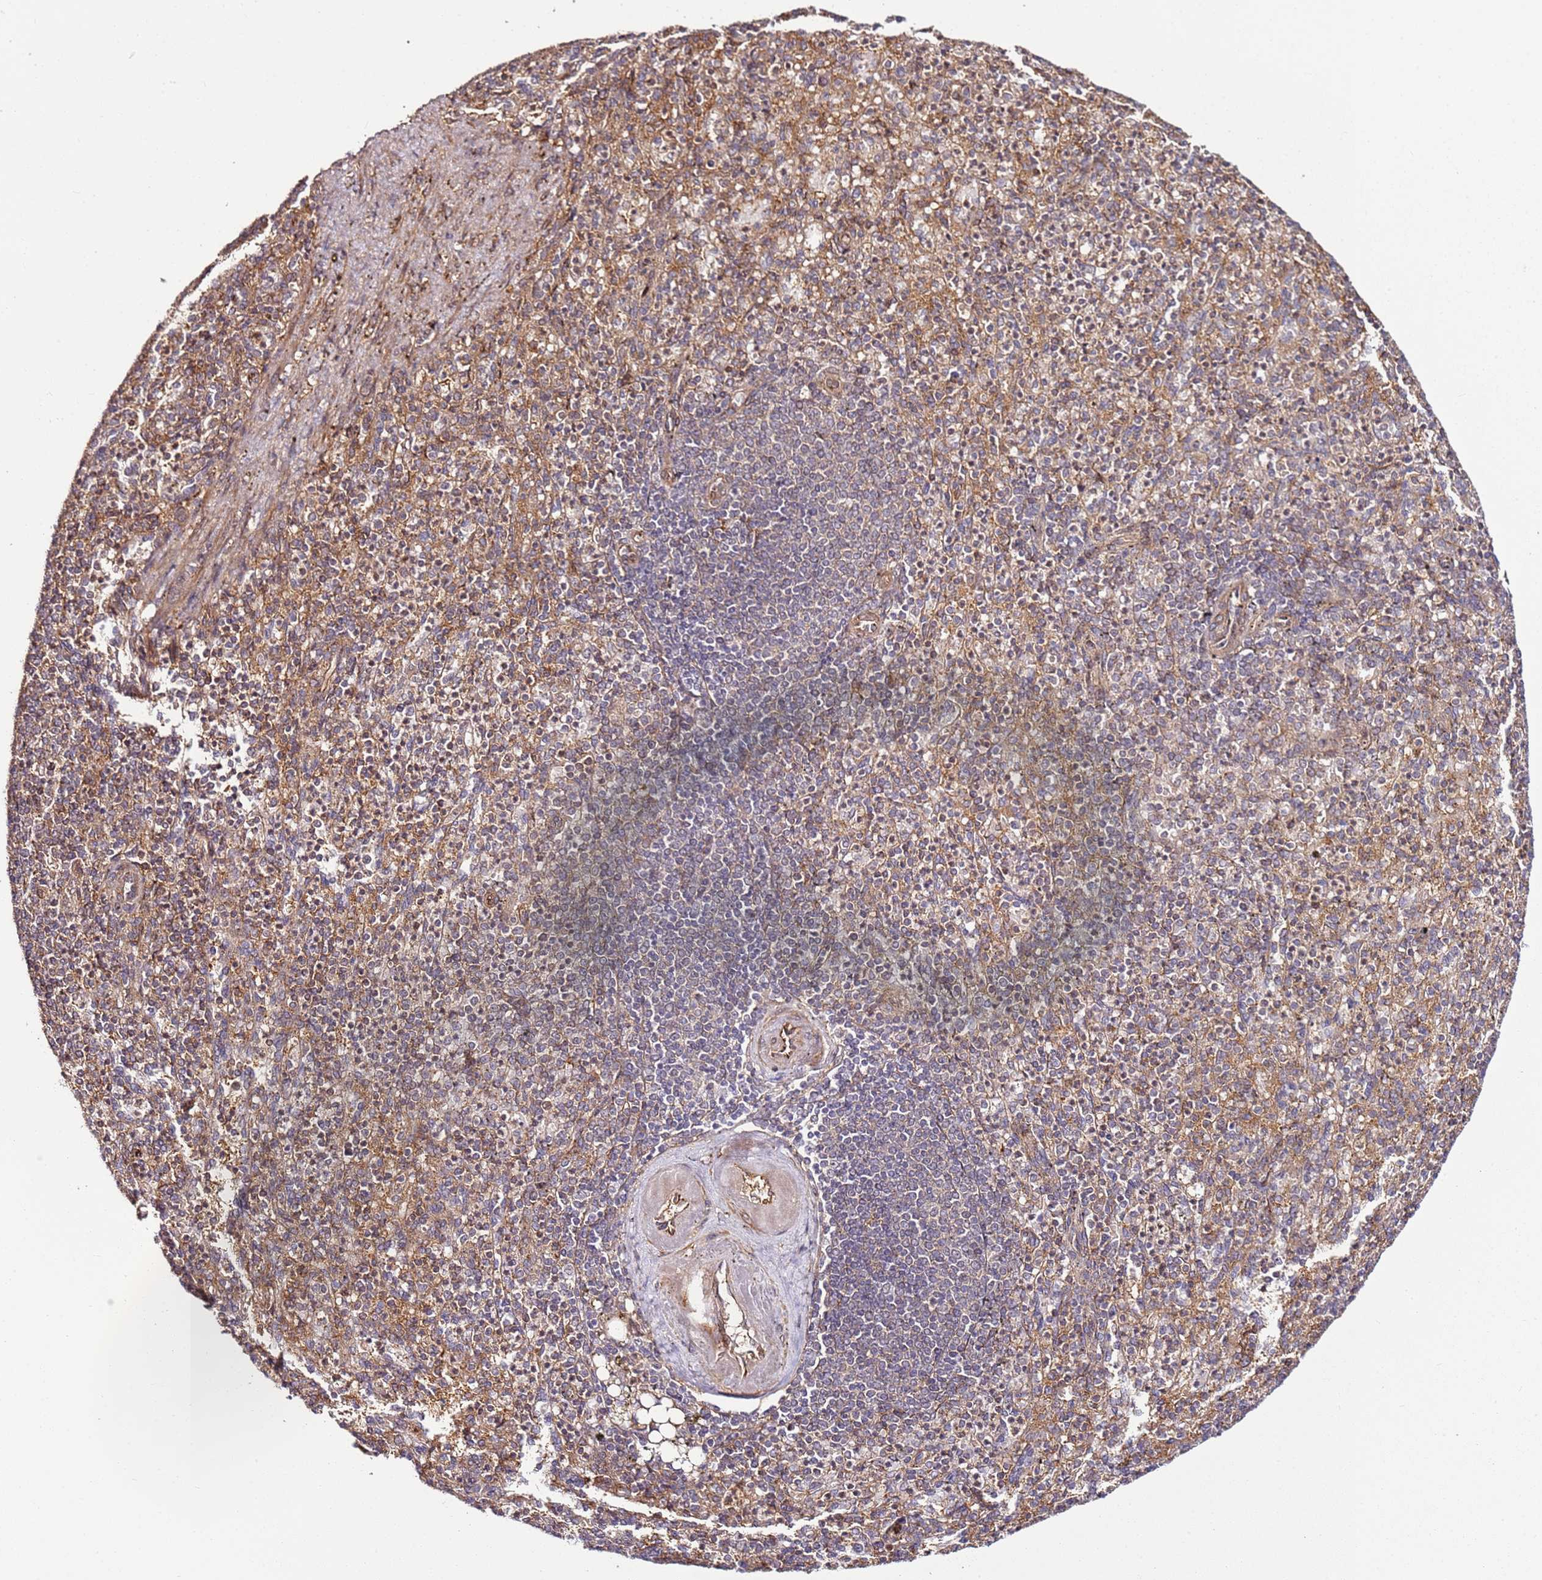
{"staining": {"intensity": "weak", "quantity": "<25%", "location": "cytoplasmic/membranous"}, "tissue": "spleen", "cell_type": "Cells in red pulp", "image_type": "normal", "snomed": [{"axis": "morphology", "description": "Normal tissue, NOS"}, {"axis": "topography", "description": "Spleen"}], "caption": "This is a micrograph of immunohistochemistry staining of benign spleen, which shows no staining in cells in red pulp. Nuclei are stained in blue.", "gene": "CCNYL1", "patient": {"sex": "female", "age": 74}}